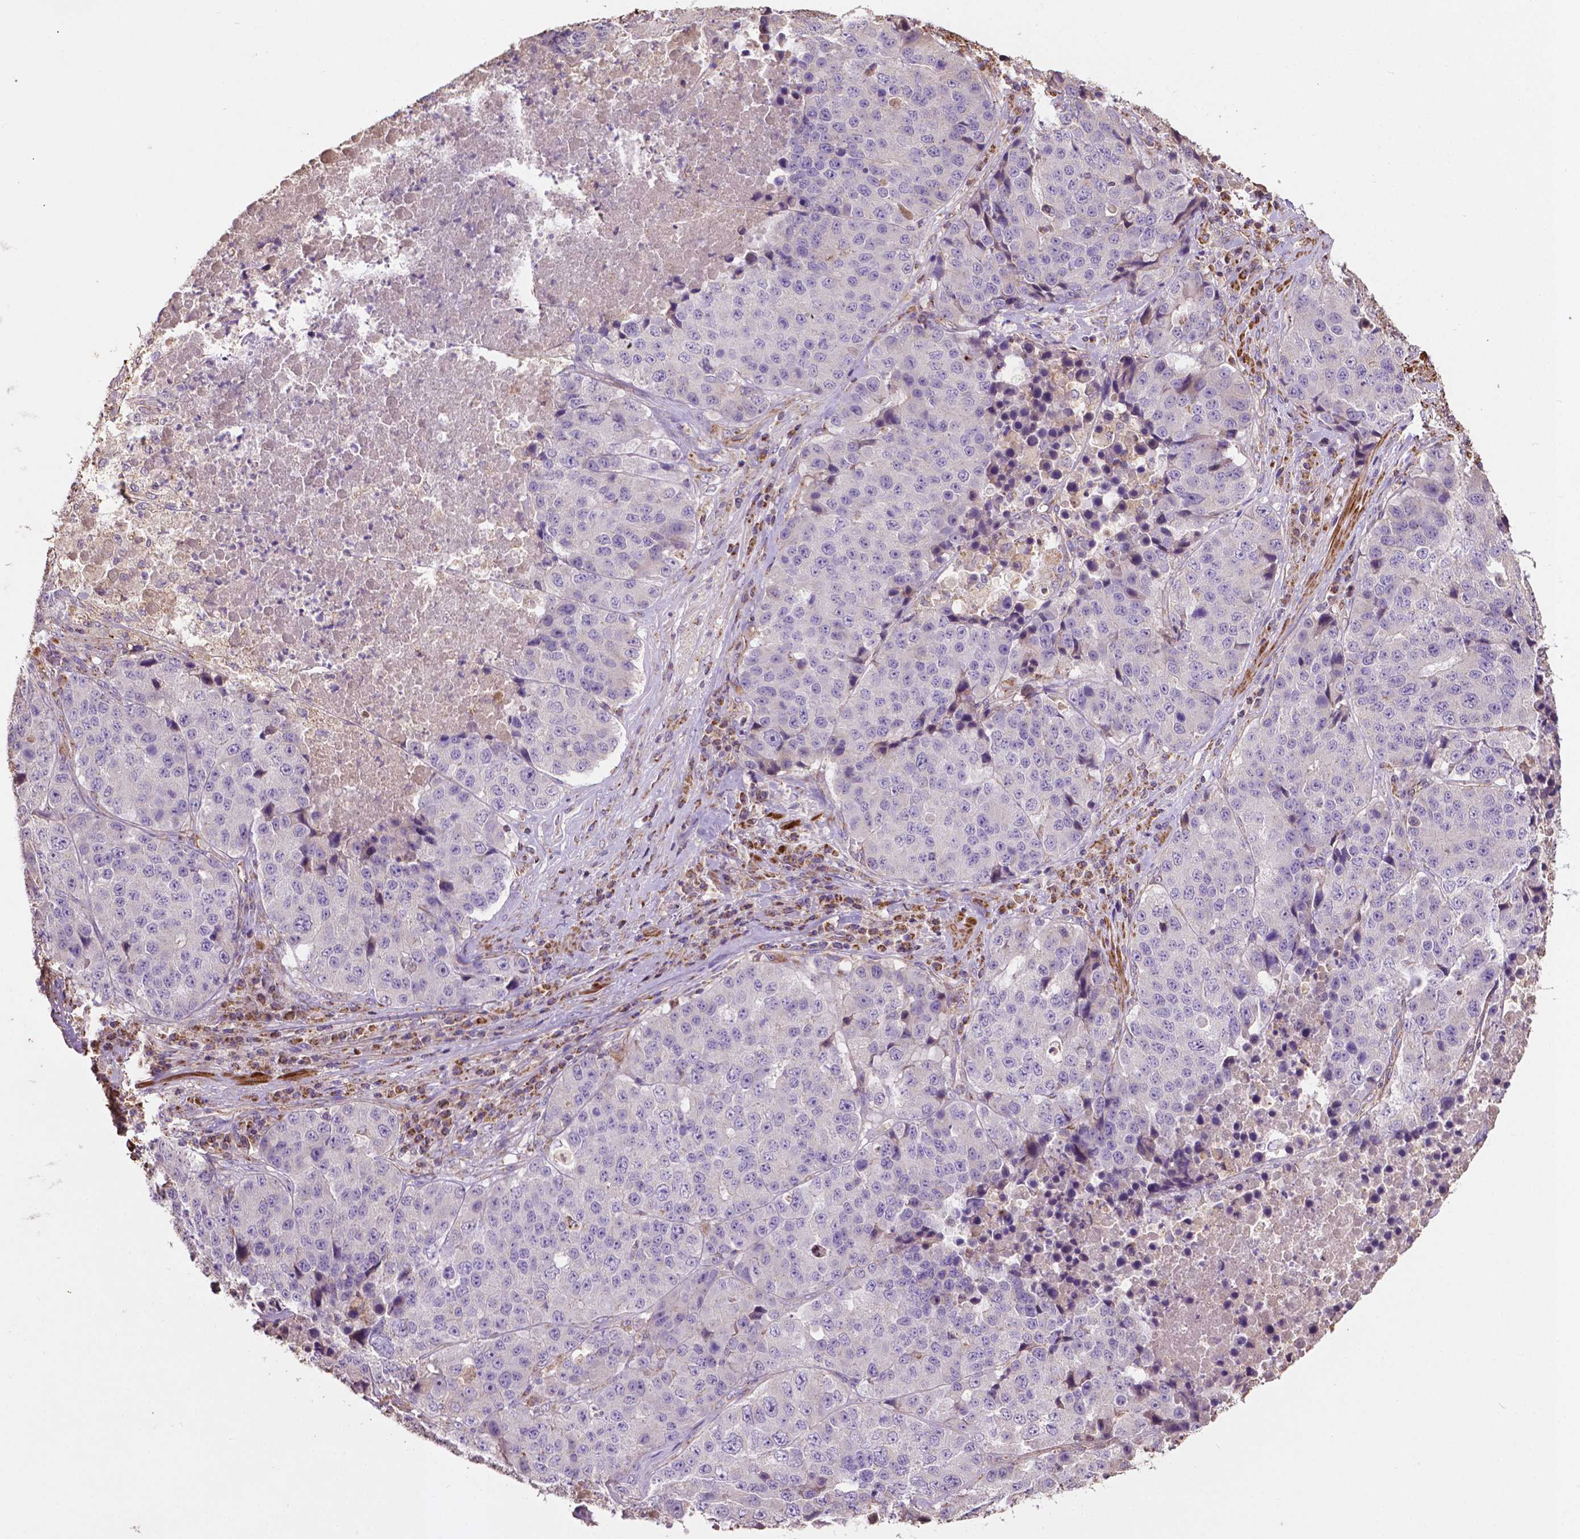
{"staining": {"intensity": "negative", "quantity": "none", "location": "none"}, "tissue": "stomach cancer", "cell_type": "Tumor cells", "image_type": "cancer", "snomed": [{"axis": "morphology", "description": "Adenocarcinoma, NOS"}, {"axis": "topography", "description": "Stomach"}], "caption": "The IHC image has no significant staining in tumor cells of adenocarcinoma (stomach) tissue.", "gene": "LRR1", "patient": {"sex": "male", "age": 71}}